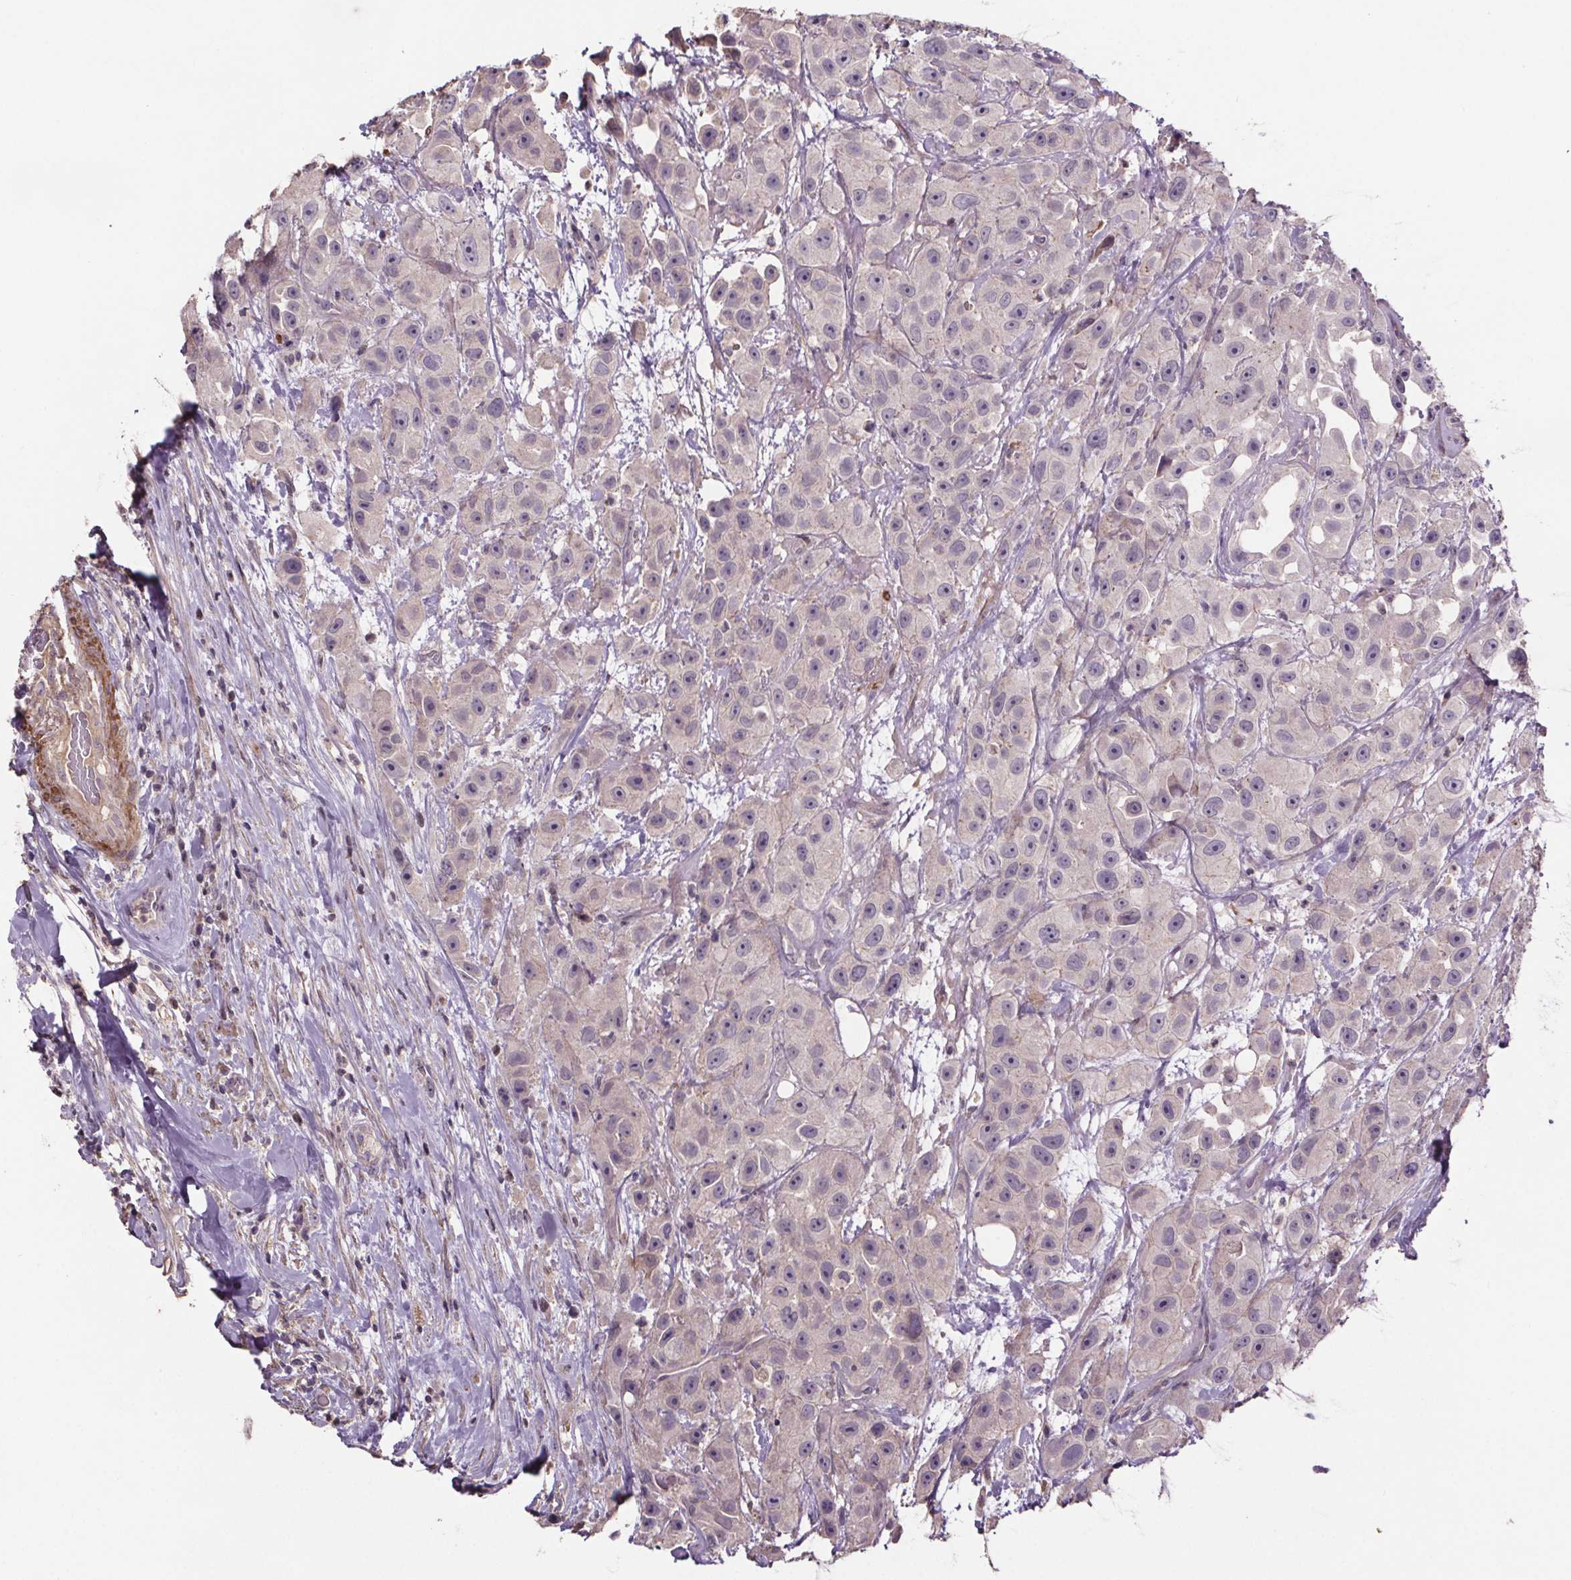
{"staining": {"intensity": "negative", "quantity": "none", "location": "none"}, "tissue": "urothelial cancer", "cell_type": "Tumor cells", "image_type": "cancer", "snomed": [{"axis": "morphology", "description": "Urothelial carcinoma, High grade"}, {"axis": "topography", "description": "Urinary bladder"}], "caption": "Micrograph shows no significant protein positivity in tumor cells of urothelial carcinoma (high-grade).", "gene": "CLN3", "patient": {"sex": "male", "age": 79}}